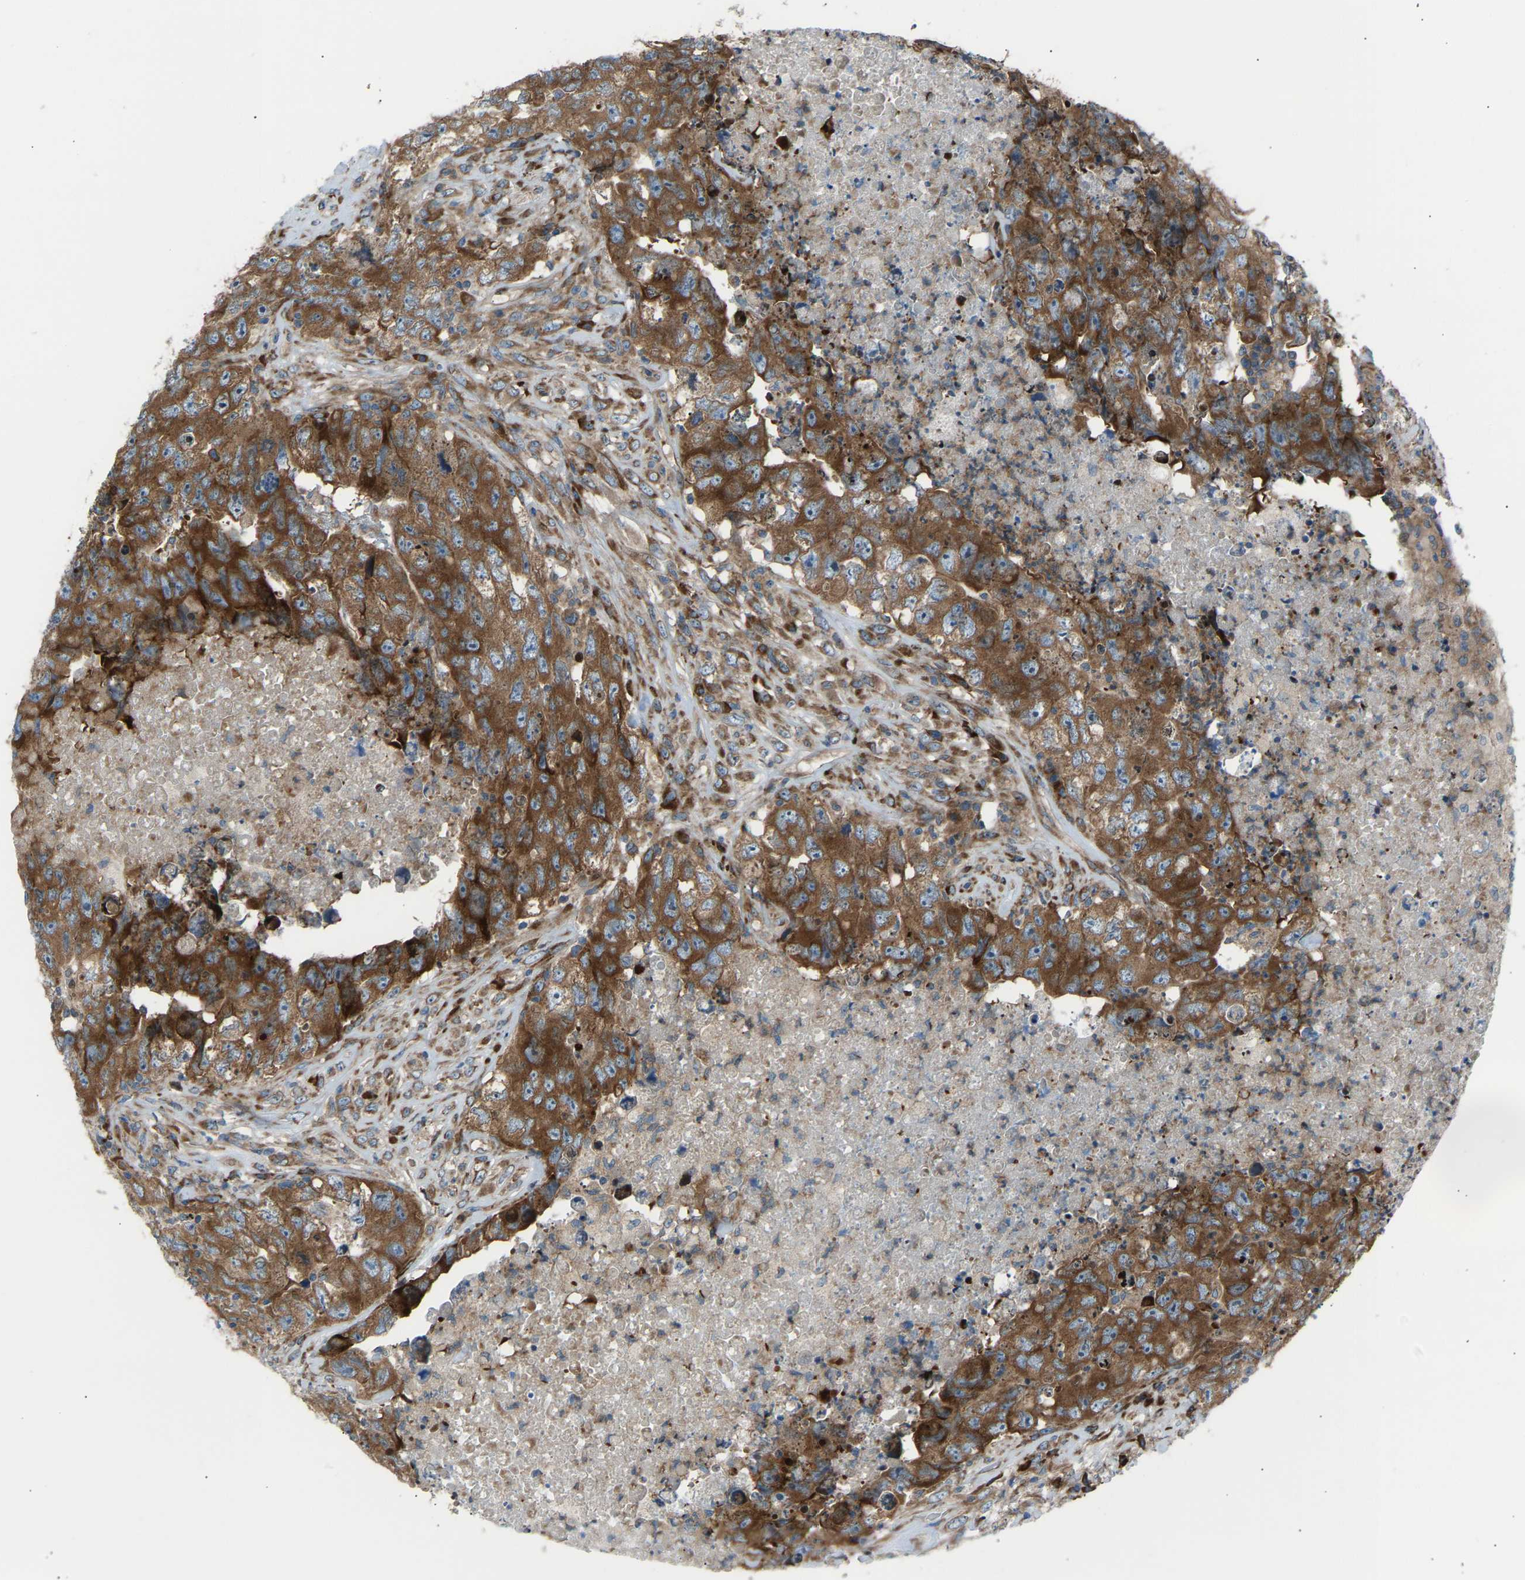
{"staining": {"intensity": "strong", "quantity": ">75%", "location": "cytoplasmic/membranous"}, "tissue": "testis cancer", "cell_type": "Tumor cells", "image_type": "cancer", "snomed": [{"axis": "morphology", "description": "Carcinoma, Embryonal, NOS"}, {"axis": "topography", "description": "Testis"}], "caption": "Protein expression analysis of testis cancer displays strong cytoplasmic/membranous positivity in about >75% of tumor cells. (Stains: DAB in brown, nuclei in blue, Microscopy: brightfield microscopy at high magnification).", "gene": "VPS41", "patient": {"sex": "male", "age": 32}}